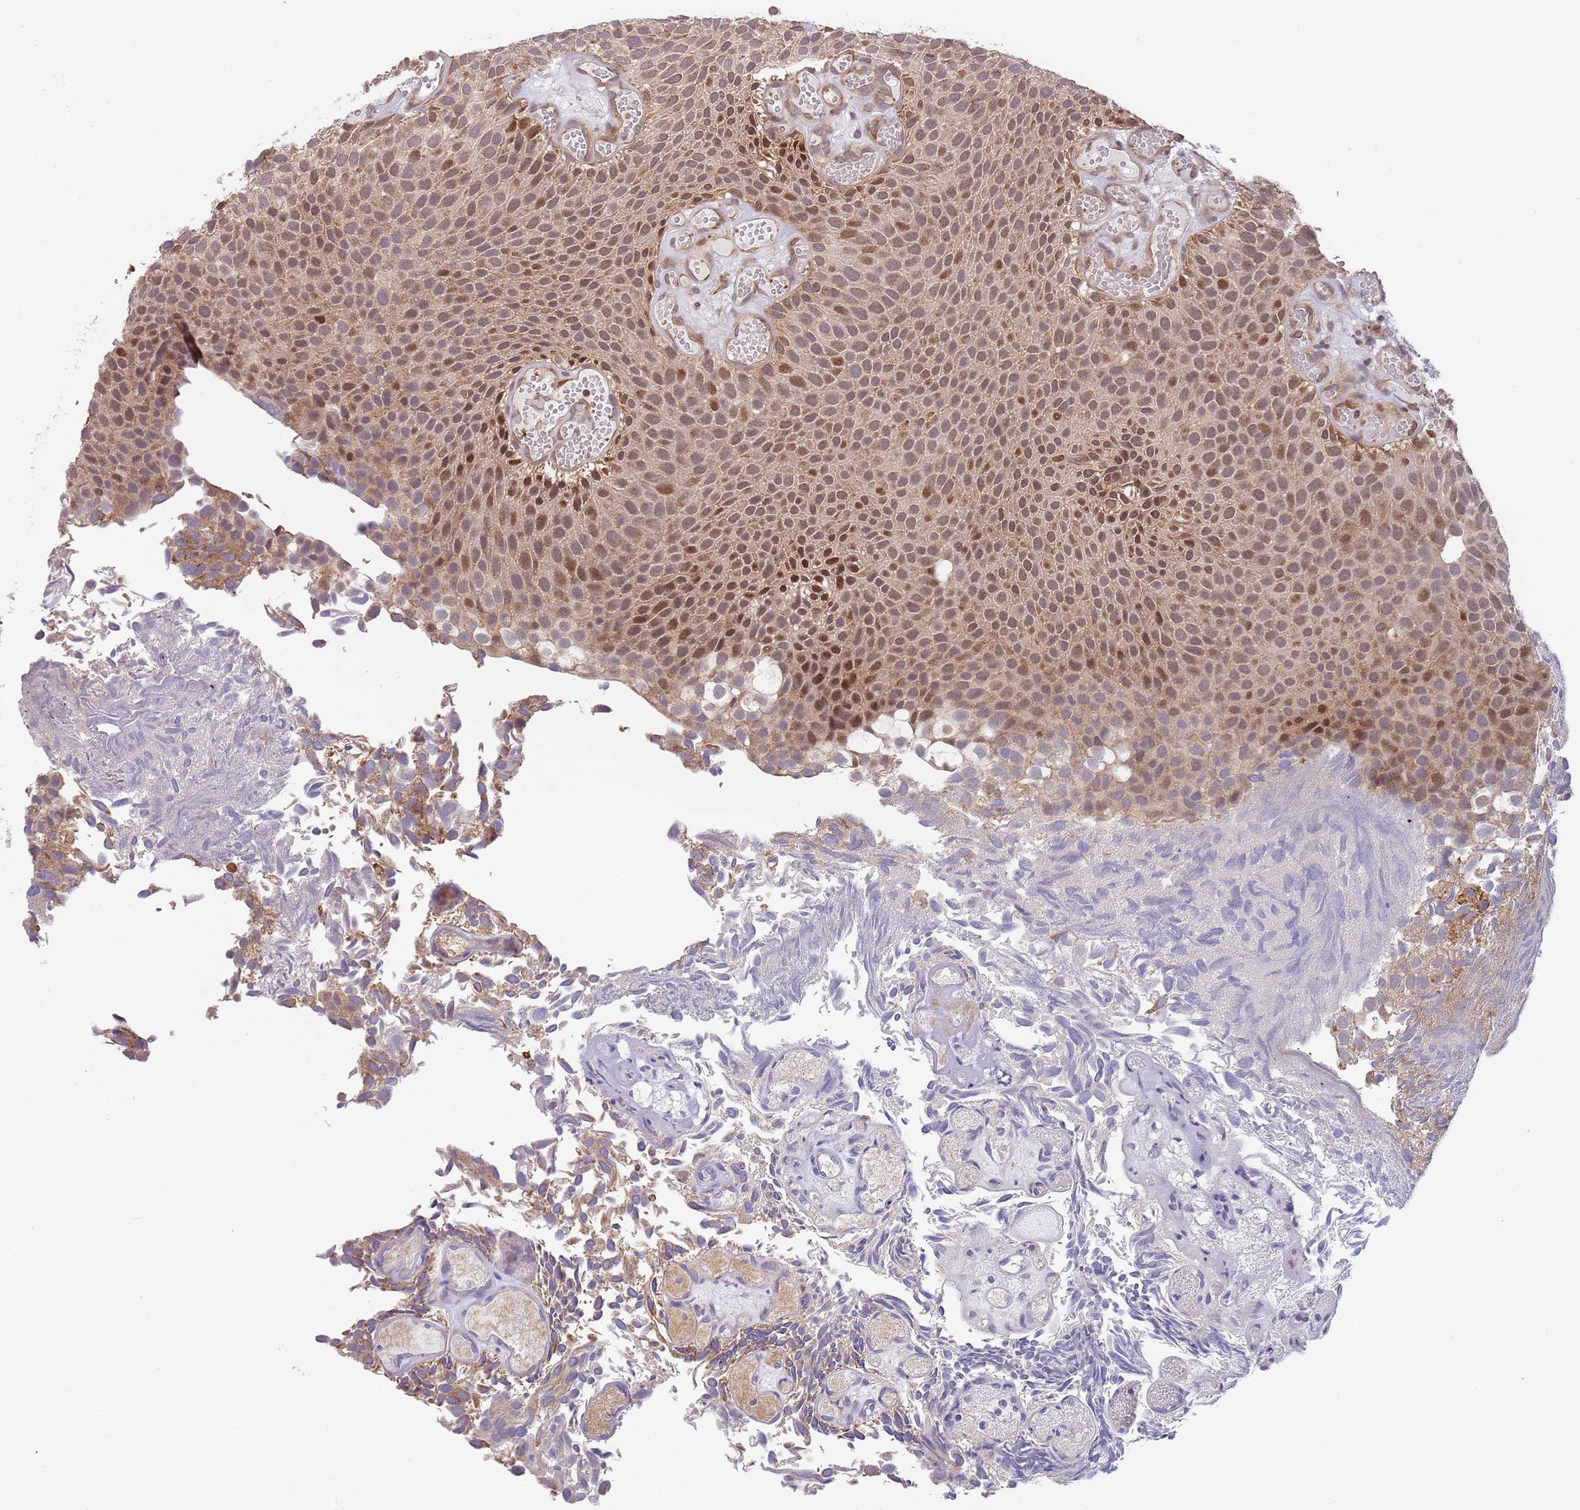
{"staining": {"intensity": "moderate", "quantity": "25%-75%", "location": "nuclear"}, "tissue": "urothelial cancer", "cell_type": "Tumor cells", "image_type": "cancer", "snomed": [{"axis": "morphology", "description": "Urothelial carcinoma, Low grade"}, {"axis": "topography", "description": "Urinary bladder"}], "caption": "Protein expression analysis of urothelial carcinoma (low-grade) shows moderate nuclear expression in approximately 25%-75% of tumor cells. Using DAB (brown) and hematoxylin (blue) stains, captured at high magnification using brightfield microscopy.", "gene": "TBX10", "patient": {"sex": "male", "age": 89}}